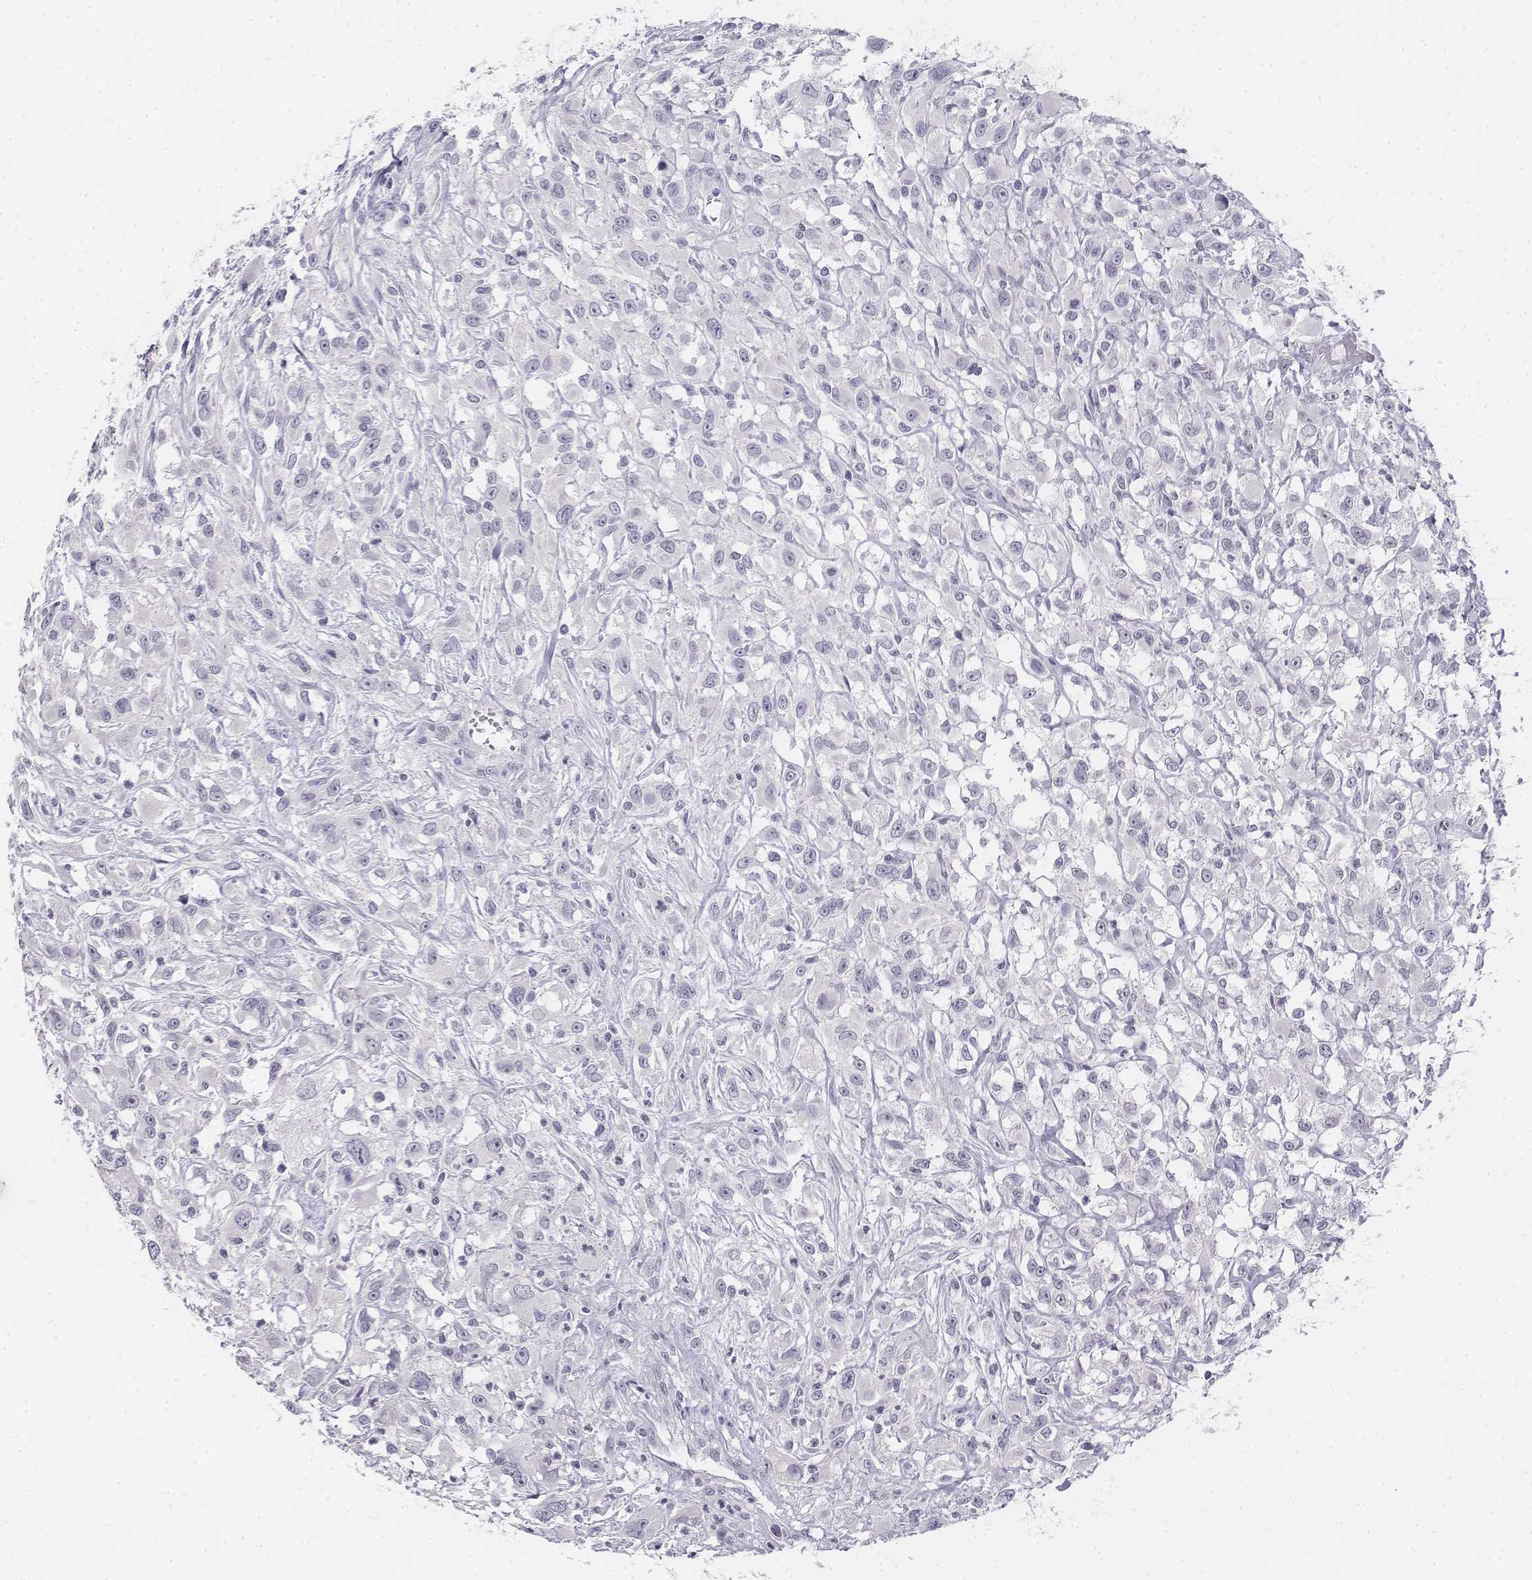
{"staining": {"intensity": "negative", "quantity": "none", "location": "none"}, "tissue": "head and neck cancer", "cell_type": "Tumor cells", "image_type": "cancer", "snomed": [{"axis": "morphology", "description": "Squamous cell carcinoma, NOS"}, {"axis": "morphology", "description": "Squamous cell carcinoma, metastatic, NOS"}, {"axis": "topography", "description": "Oral tissue"}, {"axis": "topography", "description": "Head-Neck"}], "caption": "Tumor cells show no significant expression in head and neck cancer.", "gene": "UCN2", "patient": {"sex": "female", "age": 85}}